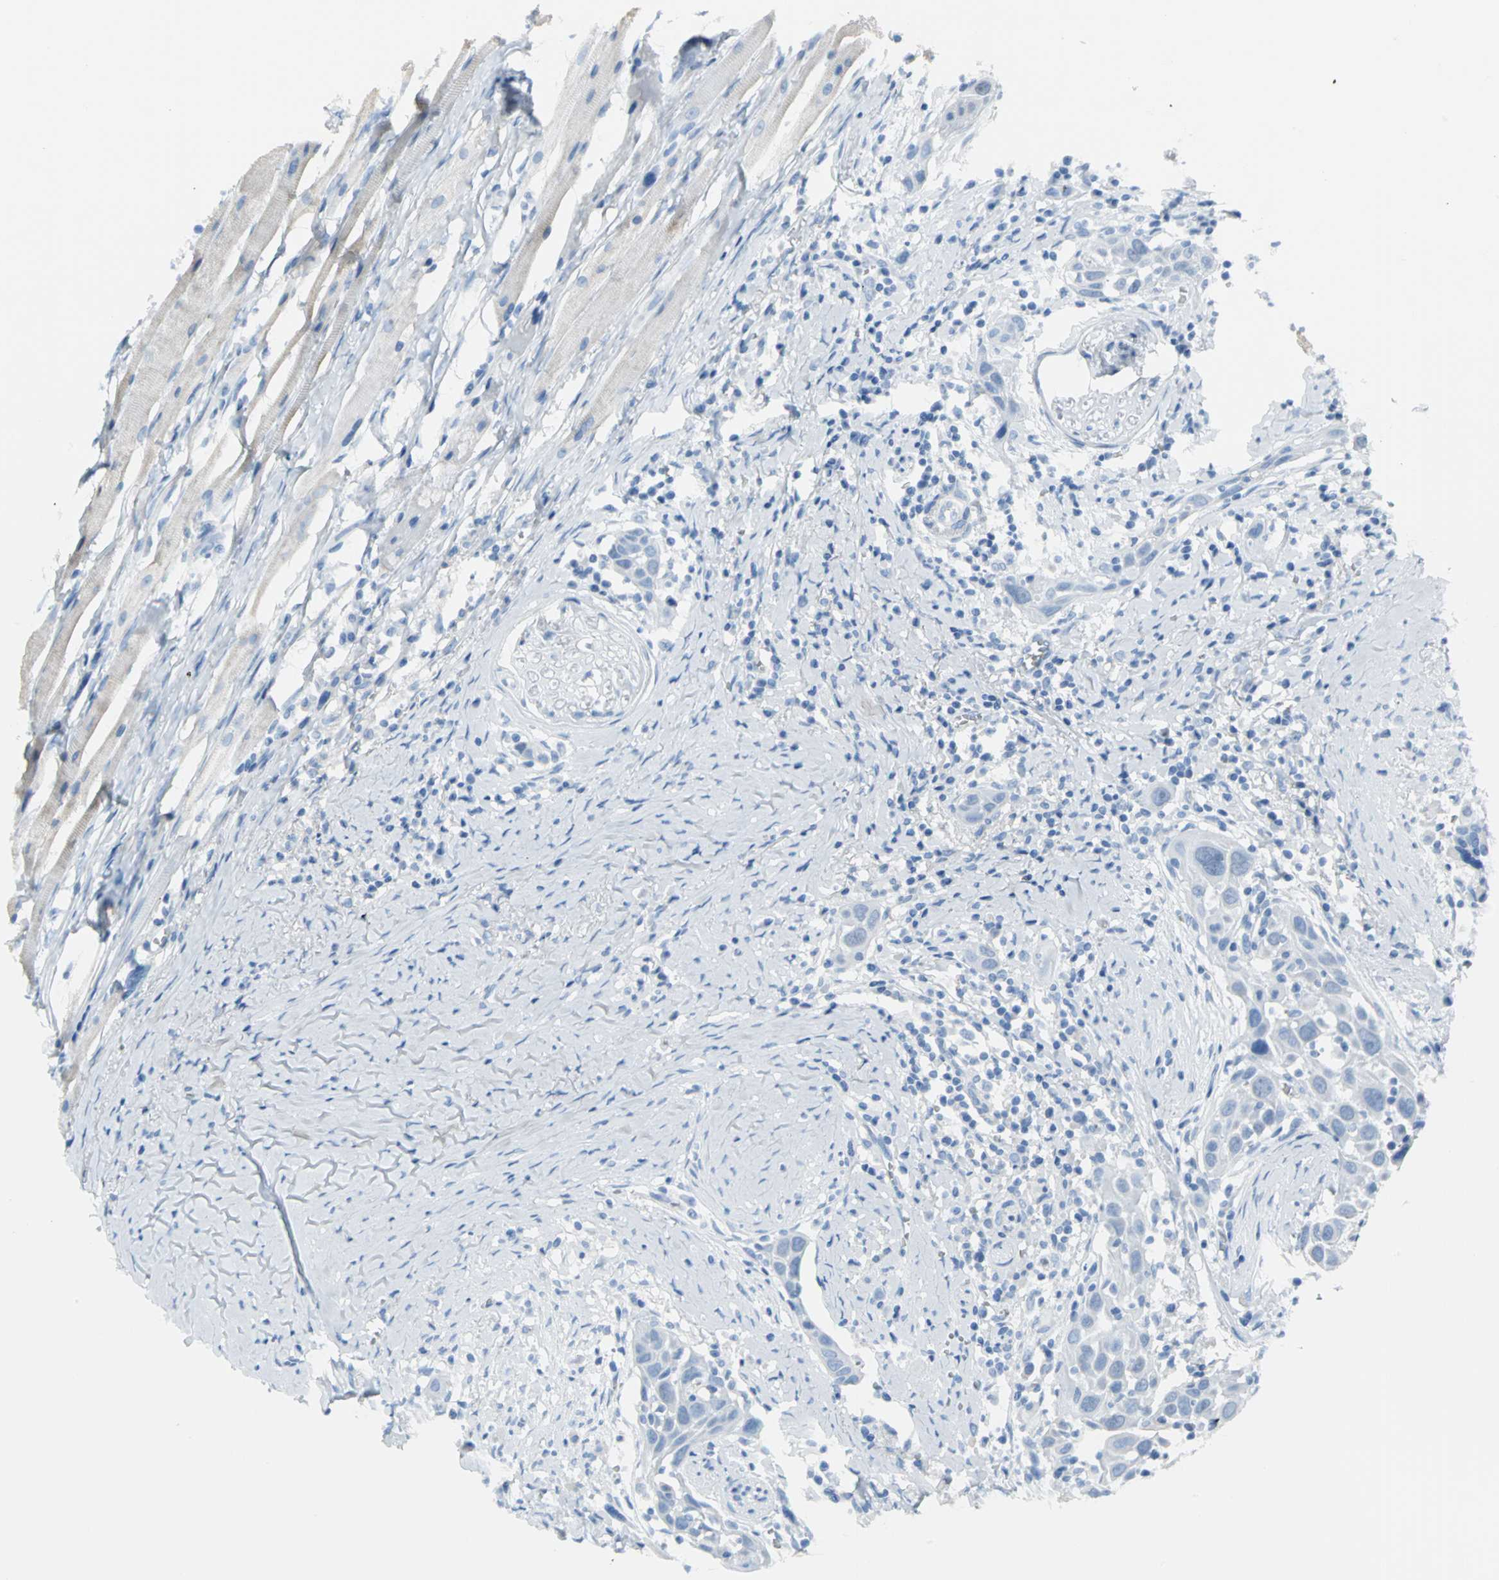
{"staining": {"intensity": "negative", "quantity": "none", "location": "none"}, "tissue": "head and neck cancer", "cell_type": "Tumor cells", "image_type": "cancer", "snomed": [{"axis": "morphology", "description": "Normal tissue, NOS"}, {"axis": "morphology", "description": "Squamous cell carcinoma, NOS"}, {"axis": "topography", "description": "Oral tissue"}, {"axis": "topography", "description": "Head-Neck"}], "caption": "The immunohistochemistry image has no significant positivity in tumor cells of head and neck squamous cell carcinoma tissue.", "gene": "MCM3", "patient": {"sex": "female", "age": 50}}